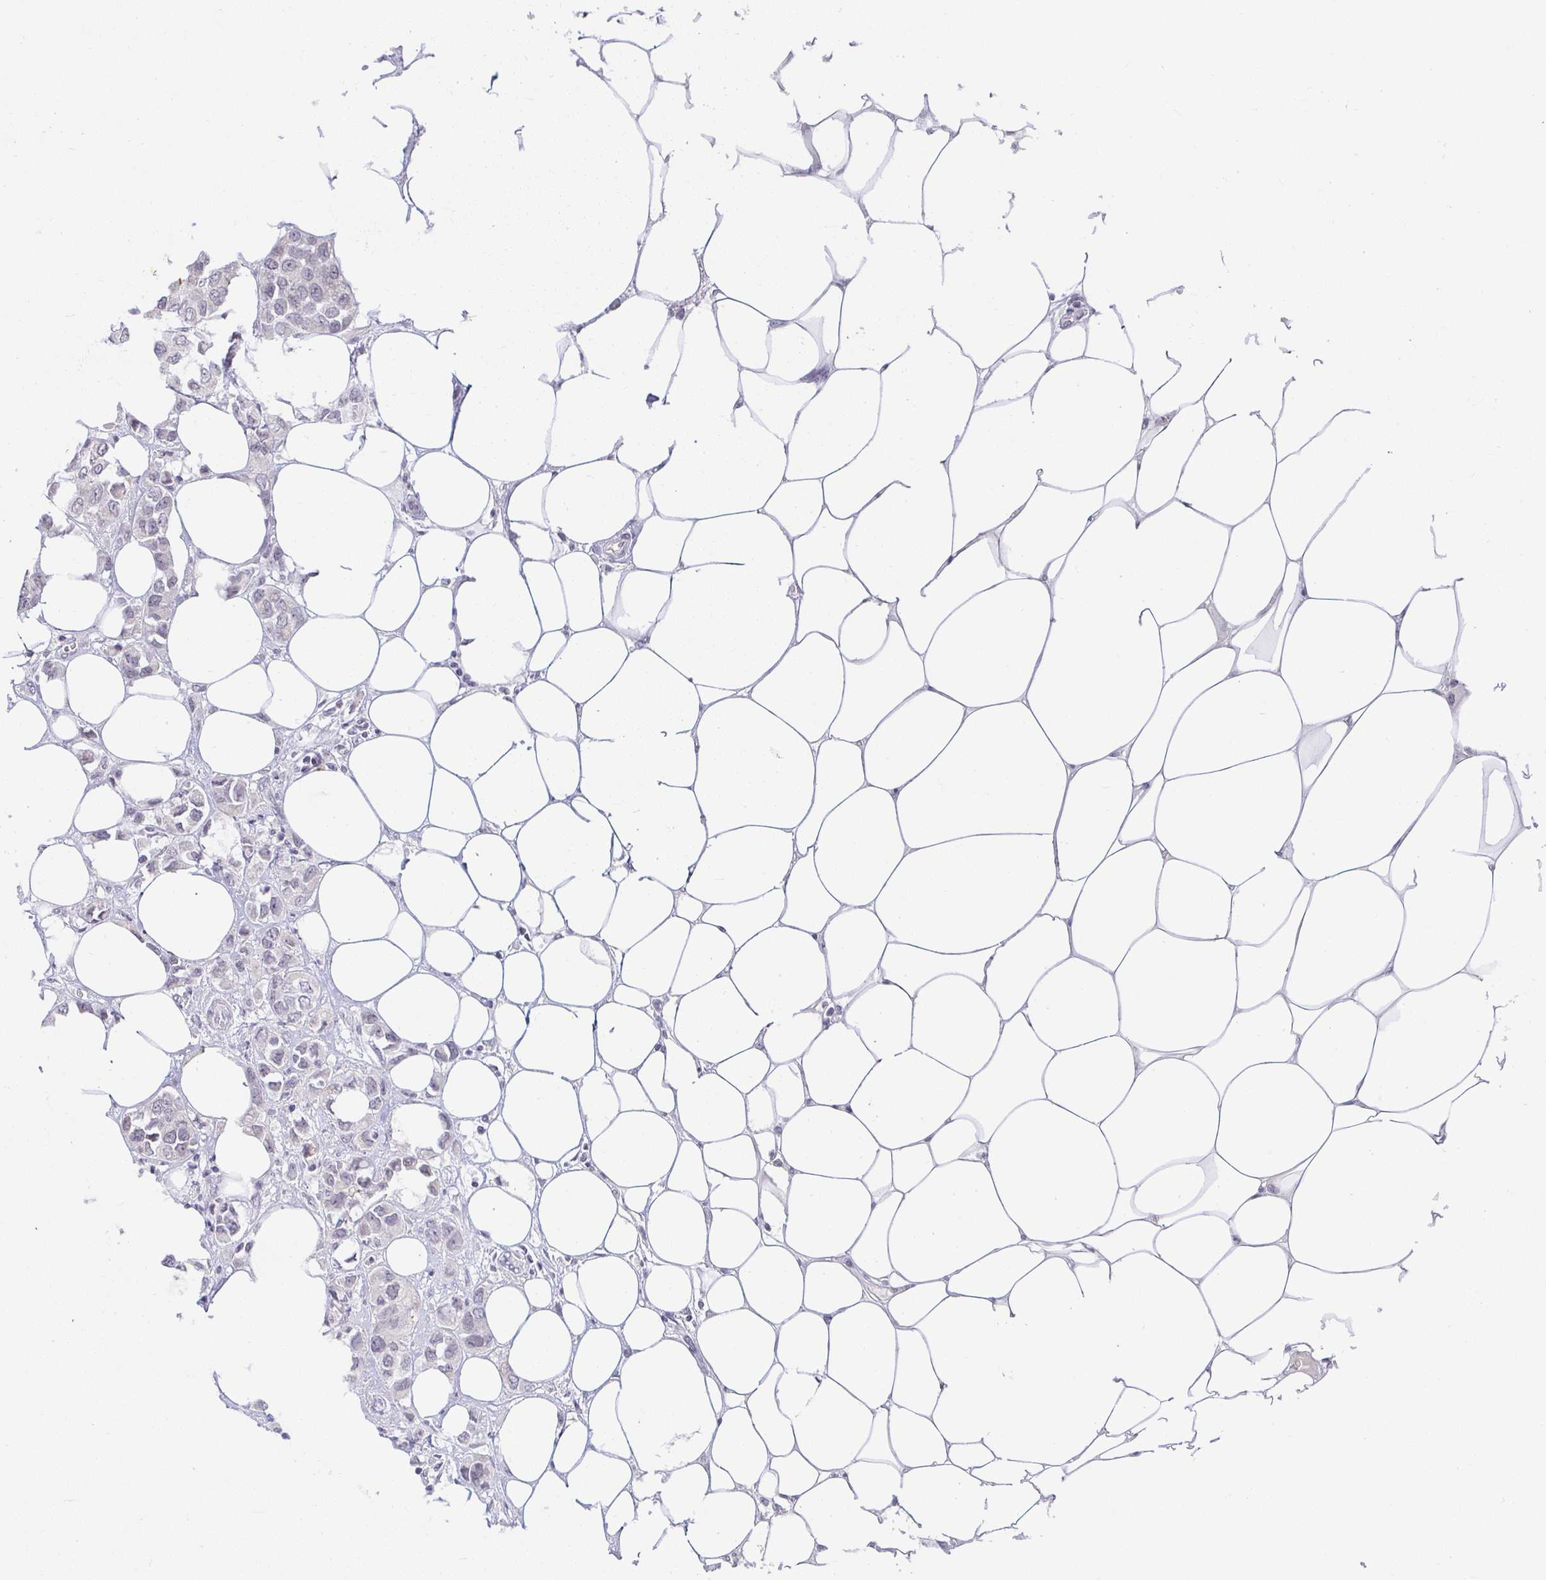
{"staining": {"intensity": "negative", "quantity": "none", "location": "none"}, "tissue": "breast cancer", "cell_type": "Tumor cells", "image_type": "cancer", "snomed": [{"axis": "morphology", "description": "Lobular carcinoma"}, {"axis": "topography", "description": "Breast"}], "caption": "Breast lobular carcinoma was stained to show a protein in brown. There is no significant positivity in tumor cells.", "gene": "CACNA1S", "patient": {"sex": "female", "age": 91}}